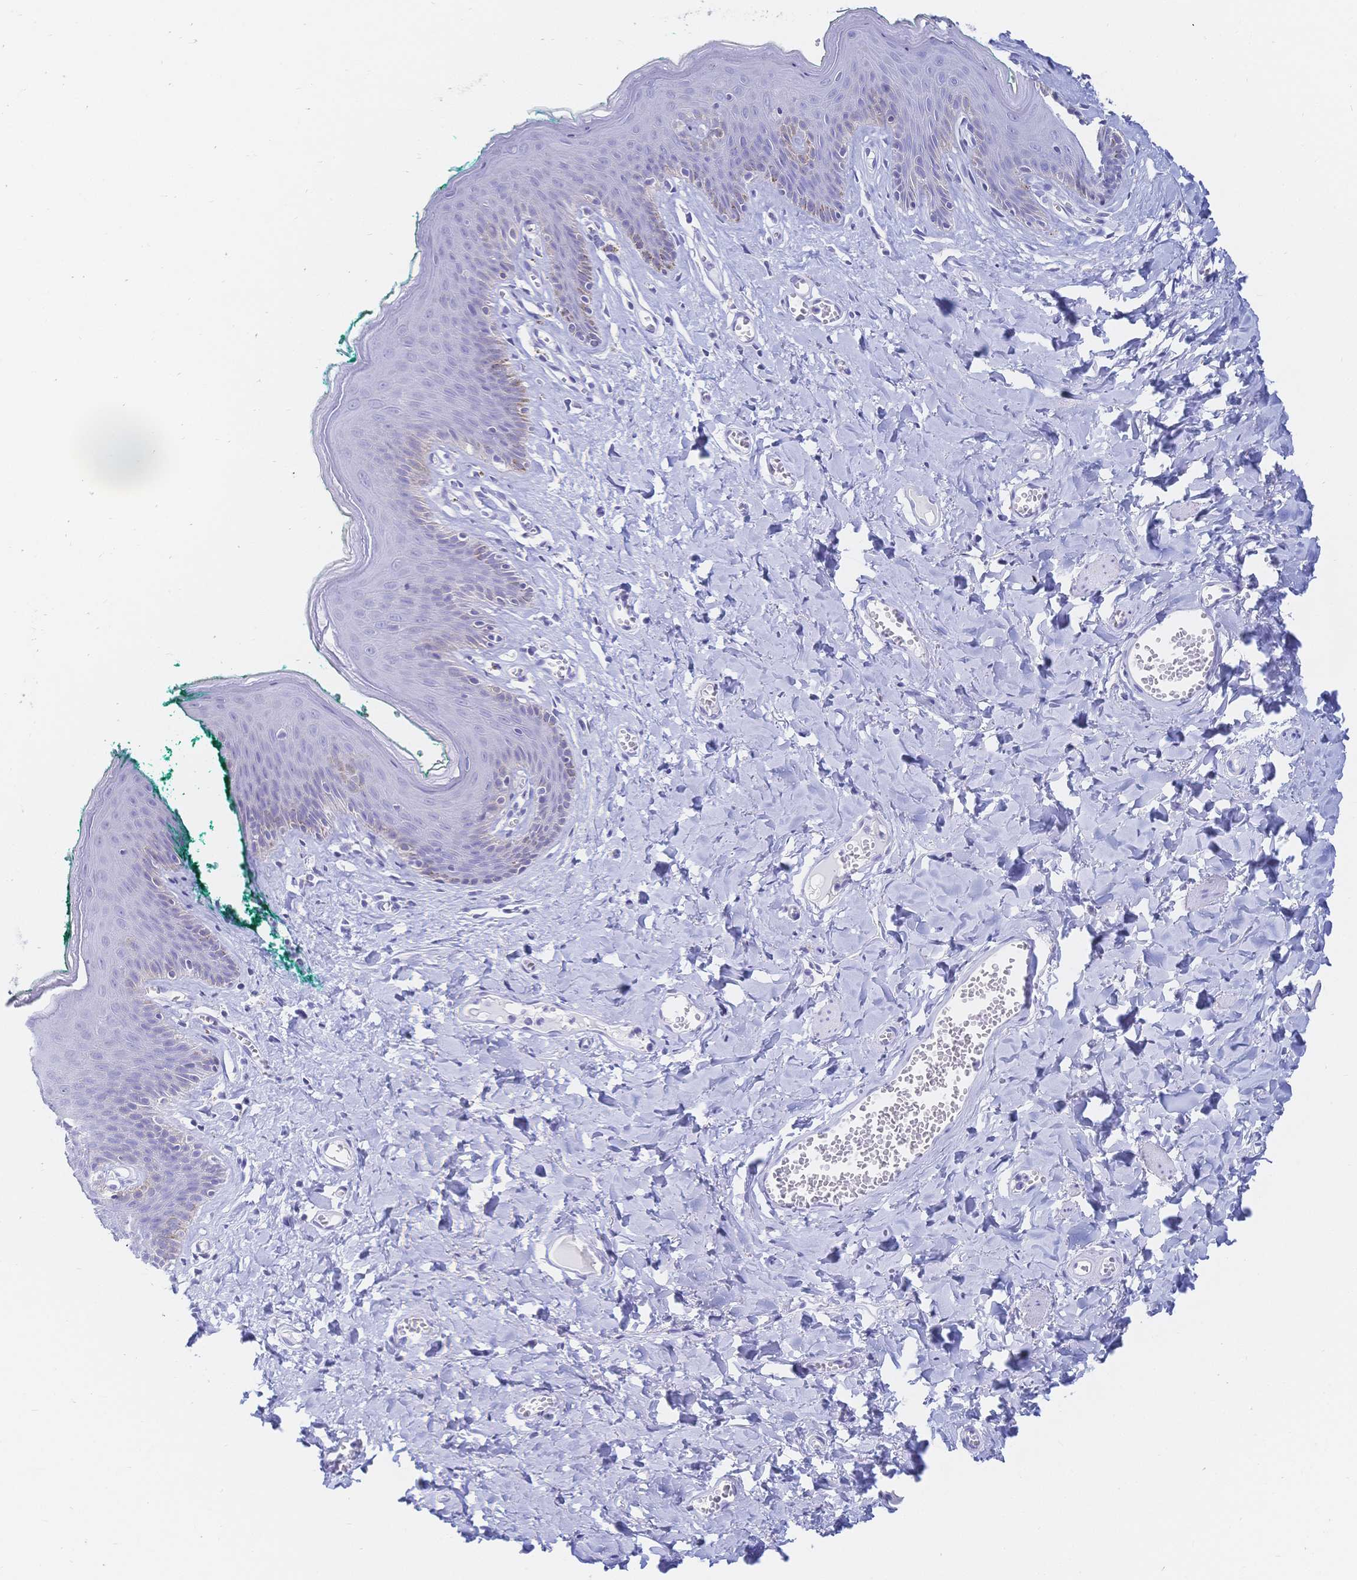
{"staining": {"intensity": "negative", "quantity": "none", "location": "none"}, "tissue": "skin", "cell_type": "Epidermal cells", "image_type": "normal", "snomed": [{"axis": "morphology", "description": "Normal tissue, NOS"}, {"axis": "topography", "description": "Vulva"}, {"axis": "topography", "description": "Peripheral nerve tissue"}], "caption": "Skin stained for a protein using immunohistochemistry (IHC) reveals no expression epidermal cells.", "gene": "MEP1B", "patient": {"sex": "female", "age": 66}}